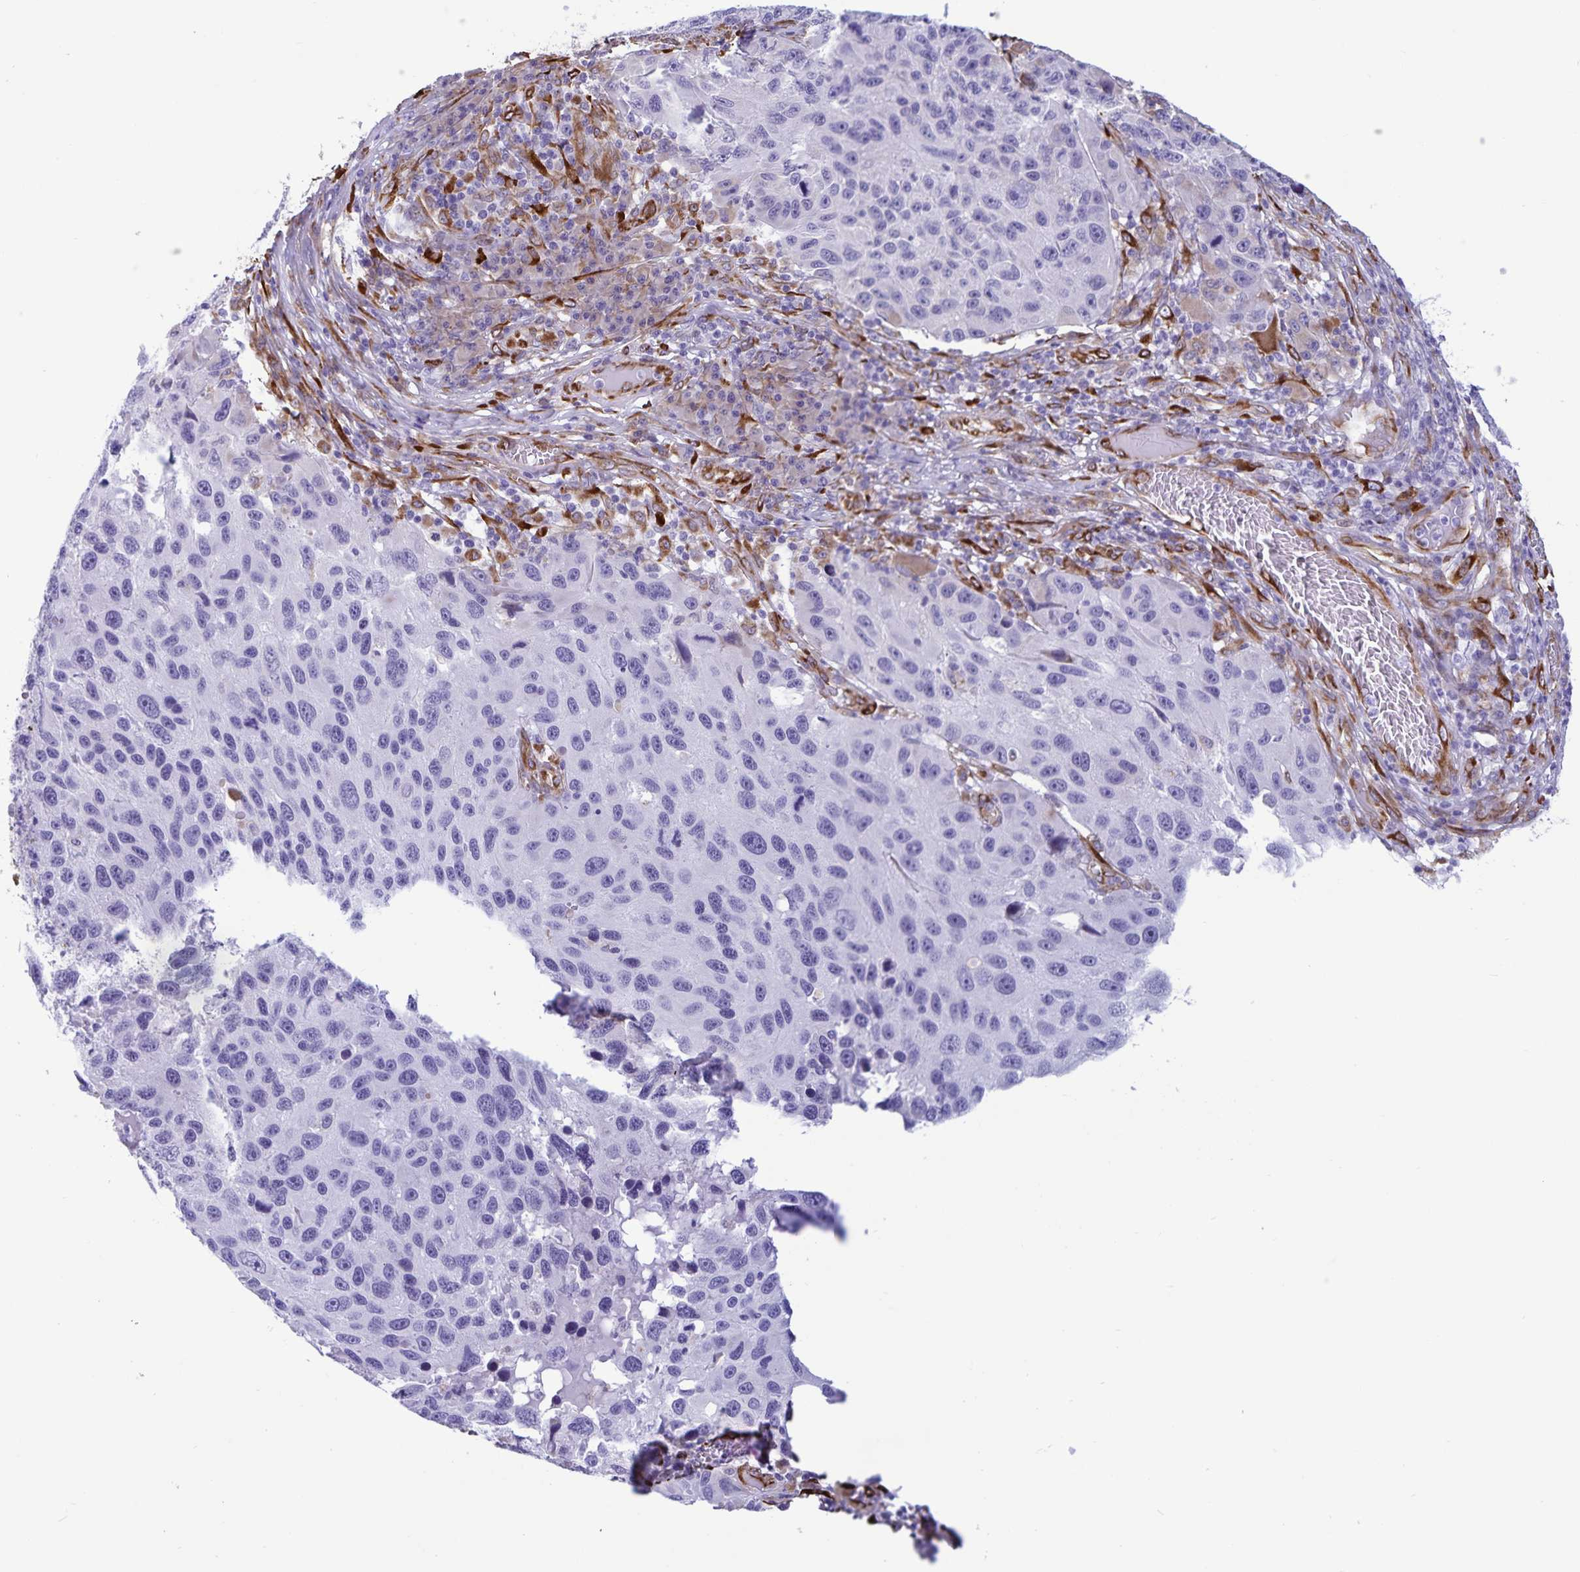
{"staining": {"intensity": "negative", "quantity": "none", "location": "none"}, "tissue": "melanoma", "cell_type": "Tumor cells", "image_type": "cancer", "snomed": [{"axis": "morphology", "description": "Malignant melanoma, NOS"}, {"axis": "topography", "description": "Skin"}], "caption": "Immunohistochemistry histopathology image of malignant melanoma stained for a protein (brown), which shows no expression in tumor cells.", "gene": "RCN1", "patient": {"sex": "male", "age": 53}}